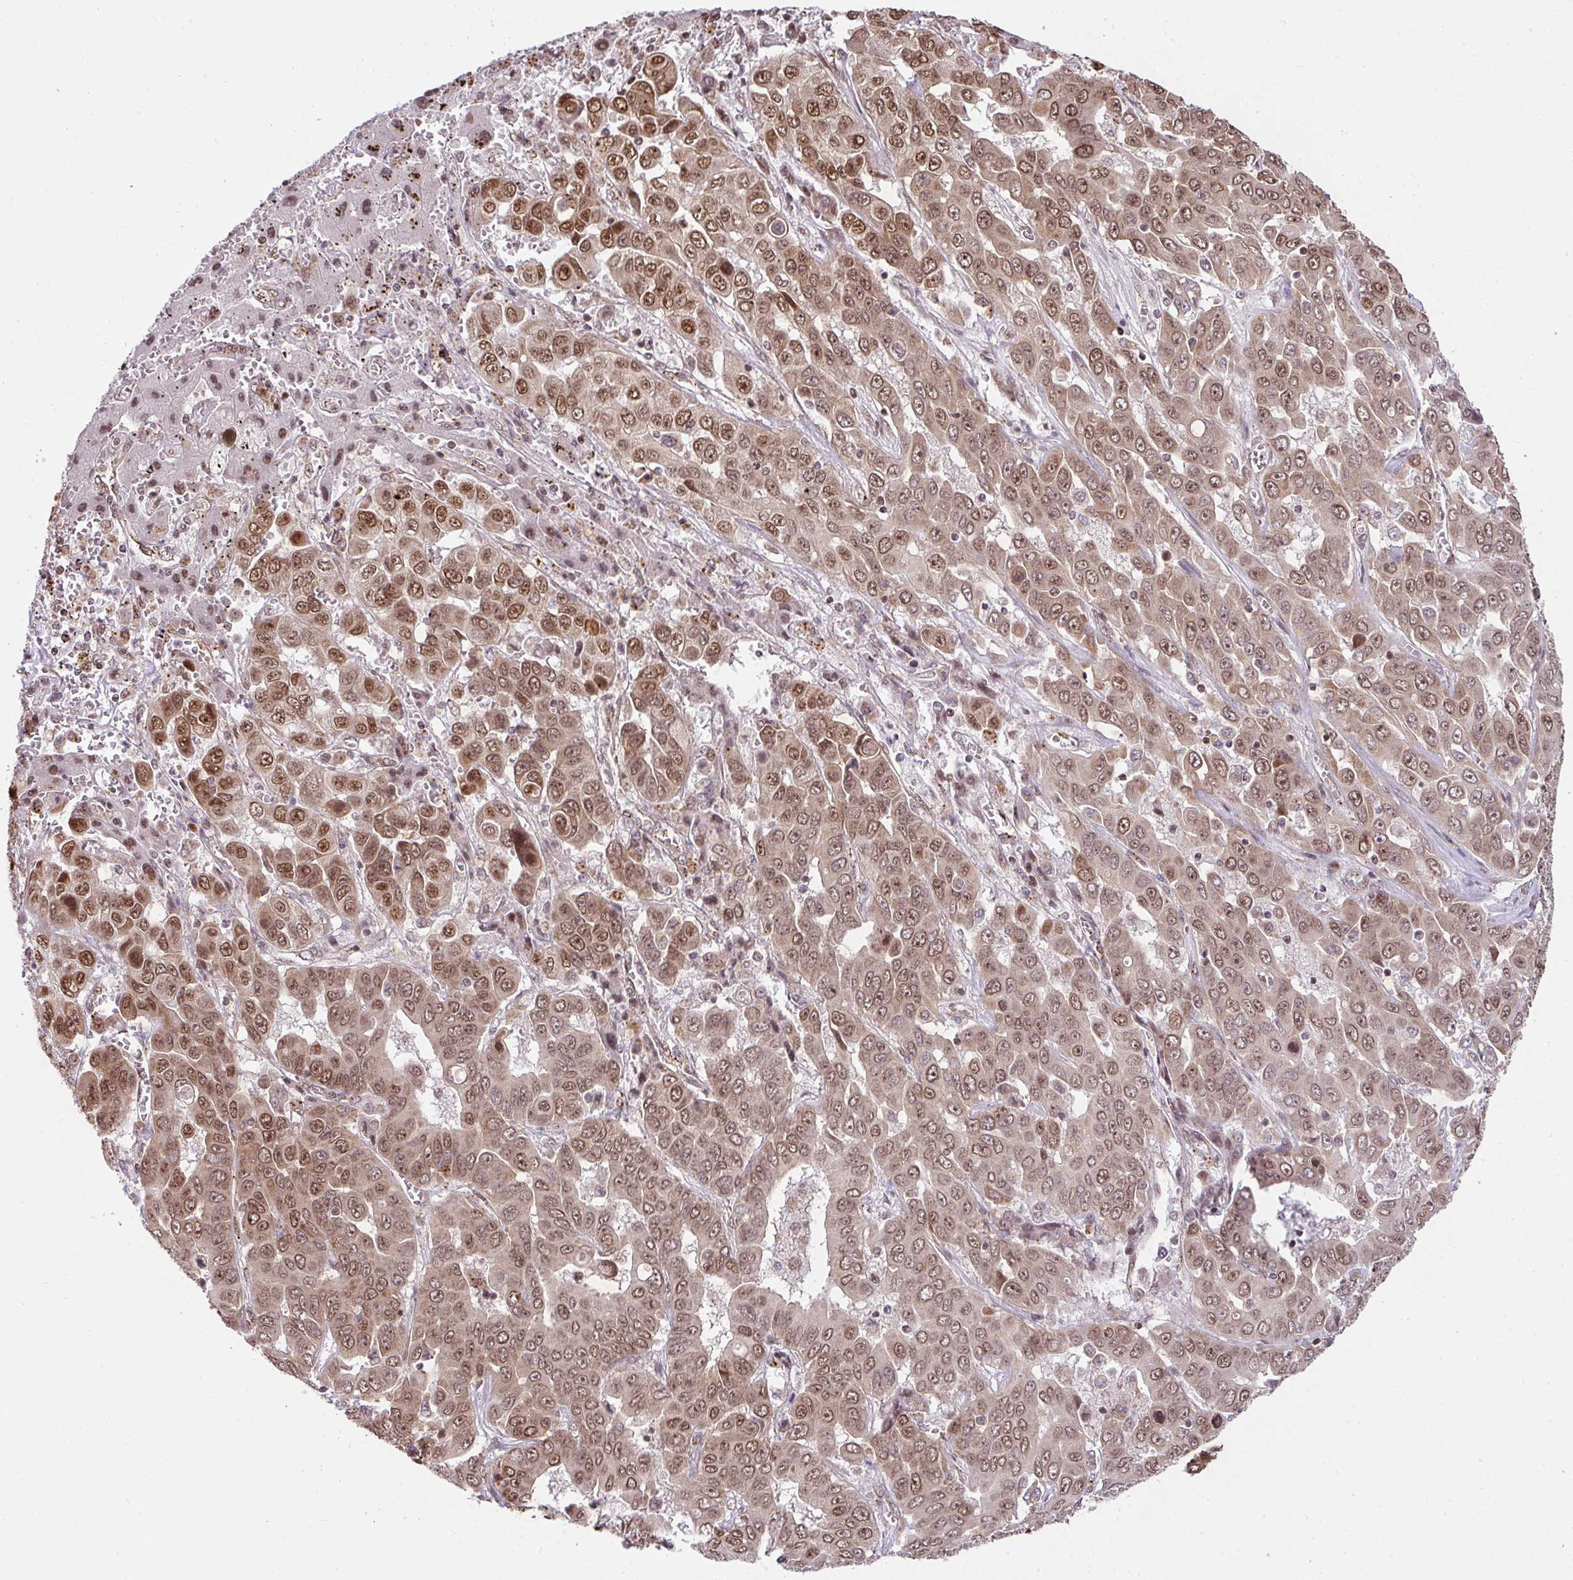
{"staining": {"intensity": "moderate", "quantity": ">75%", "location": "nuclear"}, "tissue": "liver cancer", "cell_type": "Tumor cells", "image_type": "cancer", "snomed": [{"axis": "morphology", "description": "Cholangiocarcinoma"}, {"axis": "topography", "description": "Liver"}], "caption": "This is a photomicrograph of immunohistochemistry (IHC) staining of cholangiocarcinoma (liver), which shows moderate expression in the nuclear of tumor cells.", "gene": "PLK1", "patient": {"sex": "female", "age": 52}}